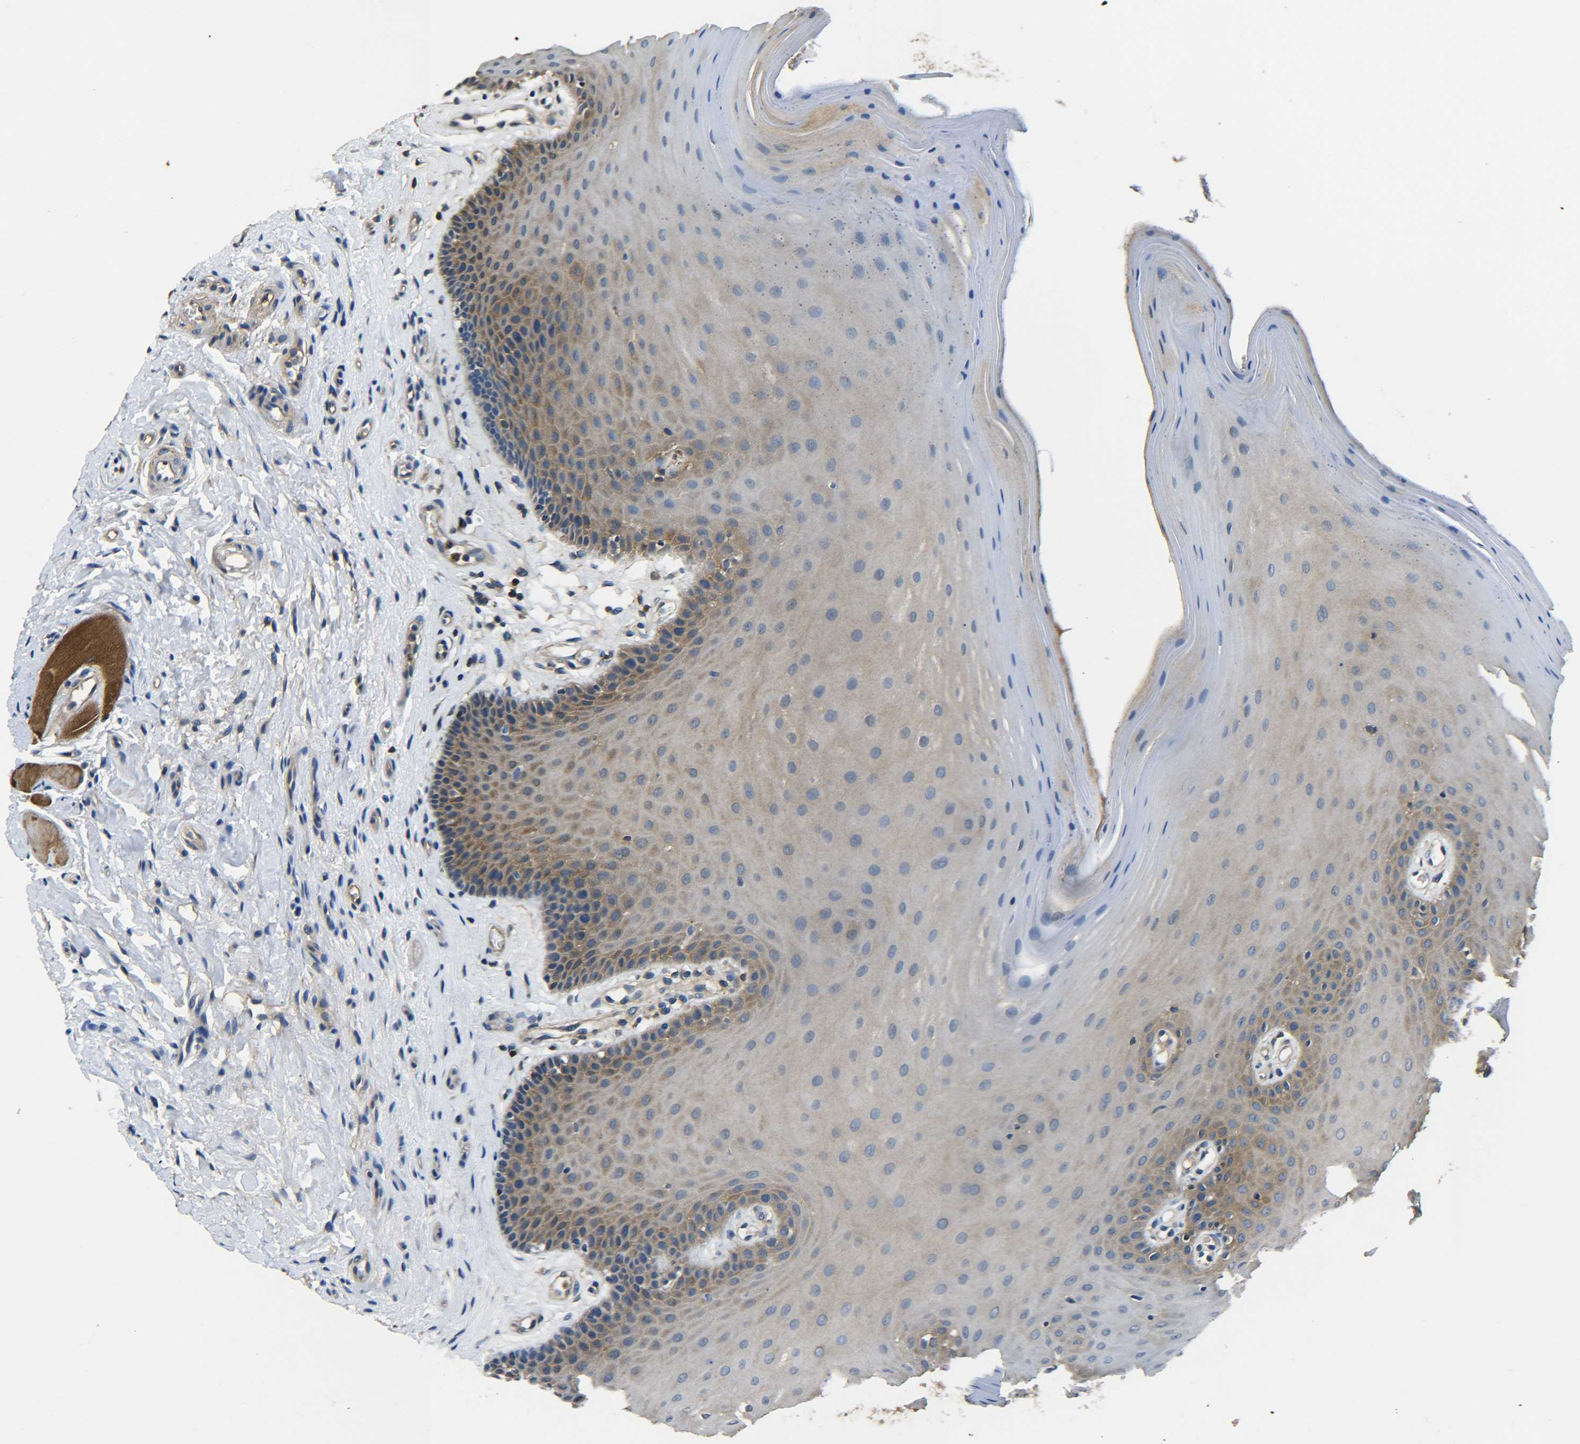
{"staining": {"intensity": "weak", "quantity": ">75%", "location": "cytoplasmic/membranous"}, "tissue": "oral mucosa", "cell_type": "Squamous epithelial cells", "image_type": "normal", "snomed": [{"axis": "morphology", "description": "Normal tissue, NOS"}, {"axis": "topography", "description": "Skeletal muscle"}, {"axis": "topography", "description": "Oral tissue"}], "caption": "Protein staining shows weak cytoplasmic/membranous positivity in approximately >75% of squamous epithelial cells in unremarkable oral mucosa.", "gene": "PREB", "patient": {"sex": "male", "age": 58}}